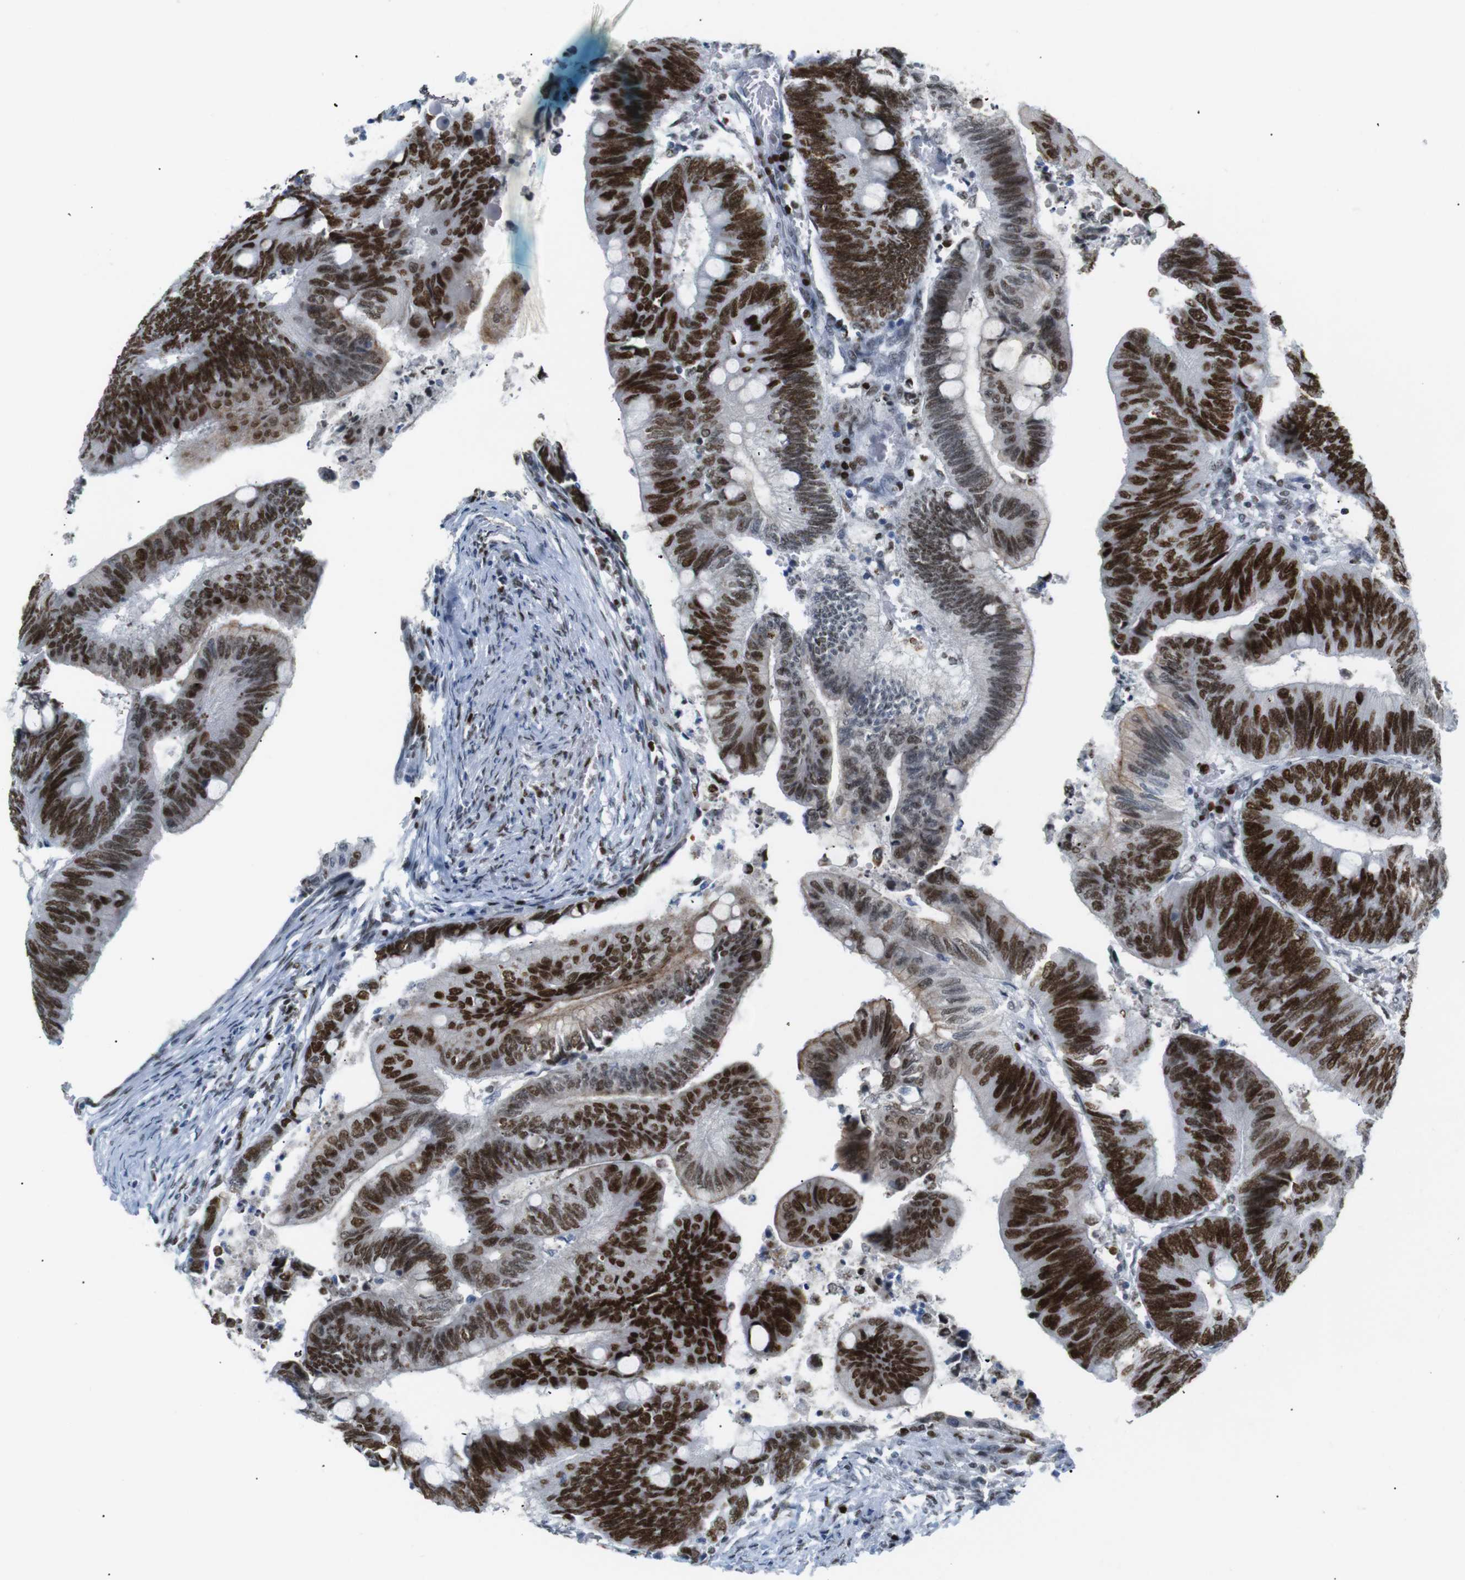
{"staining": {"intensity": "strong", "quantity": ">75%", "location": "nuclear"}, "tissue": "colorectal cancer", "cell_type": "Tumor cells", "image_type": "cancer", "snomed": [{"axis": "morphology", "description": "Normal tissue, NOS"}, {"axis": "morphology", "description": "Adenocarcinoma, NOS"}, {"axis": "topography", "description": "Rectum"}, {"axis": "topography", "description": "Peripheral nerve tissue"}], "caption": "This micrograph displays colorectal cancer (adenocarcinoma) stained with IHC to label a protein in brown. The nuclear of tumor cells show strong positivity for the protein. Nuclei are counter-stained blue.", "gene": "RIOX2", "patient": {"sex": "male", "age": 92}}